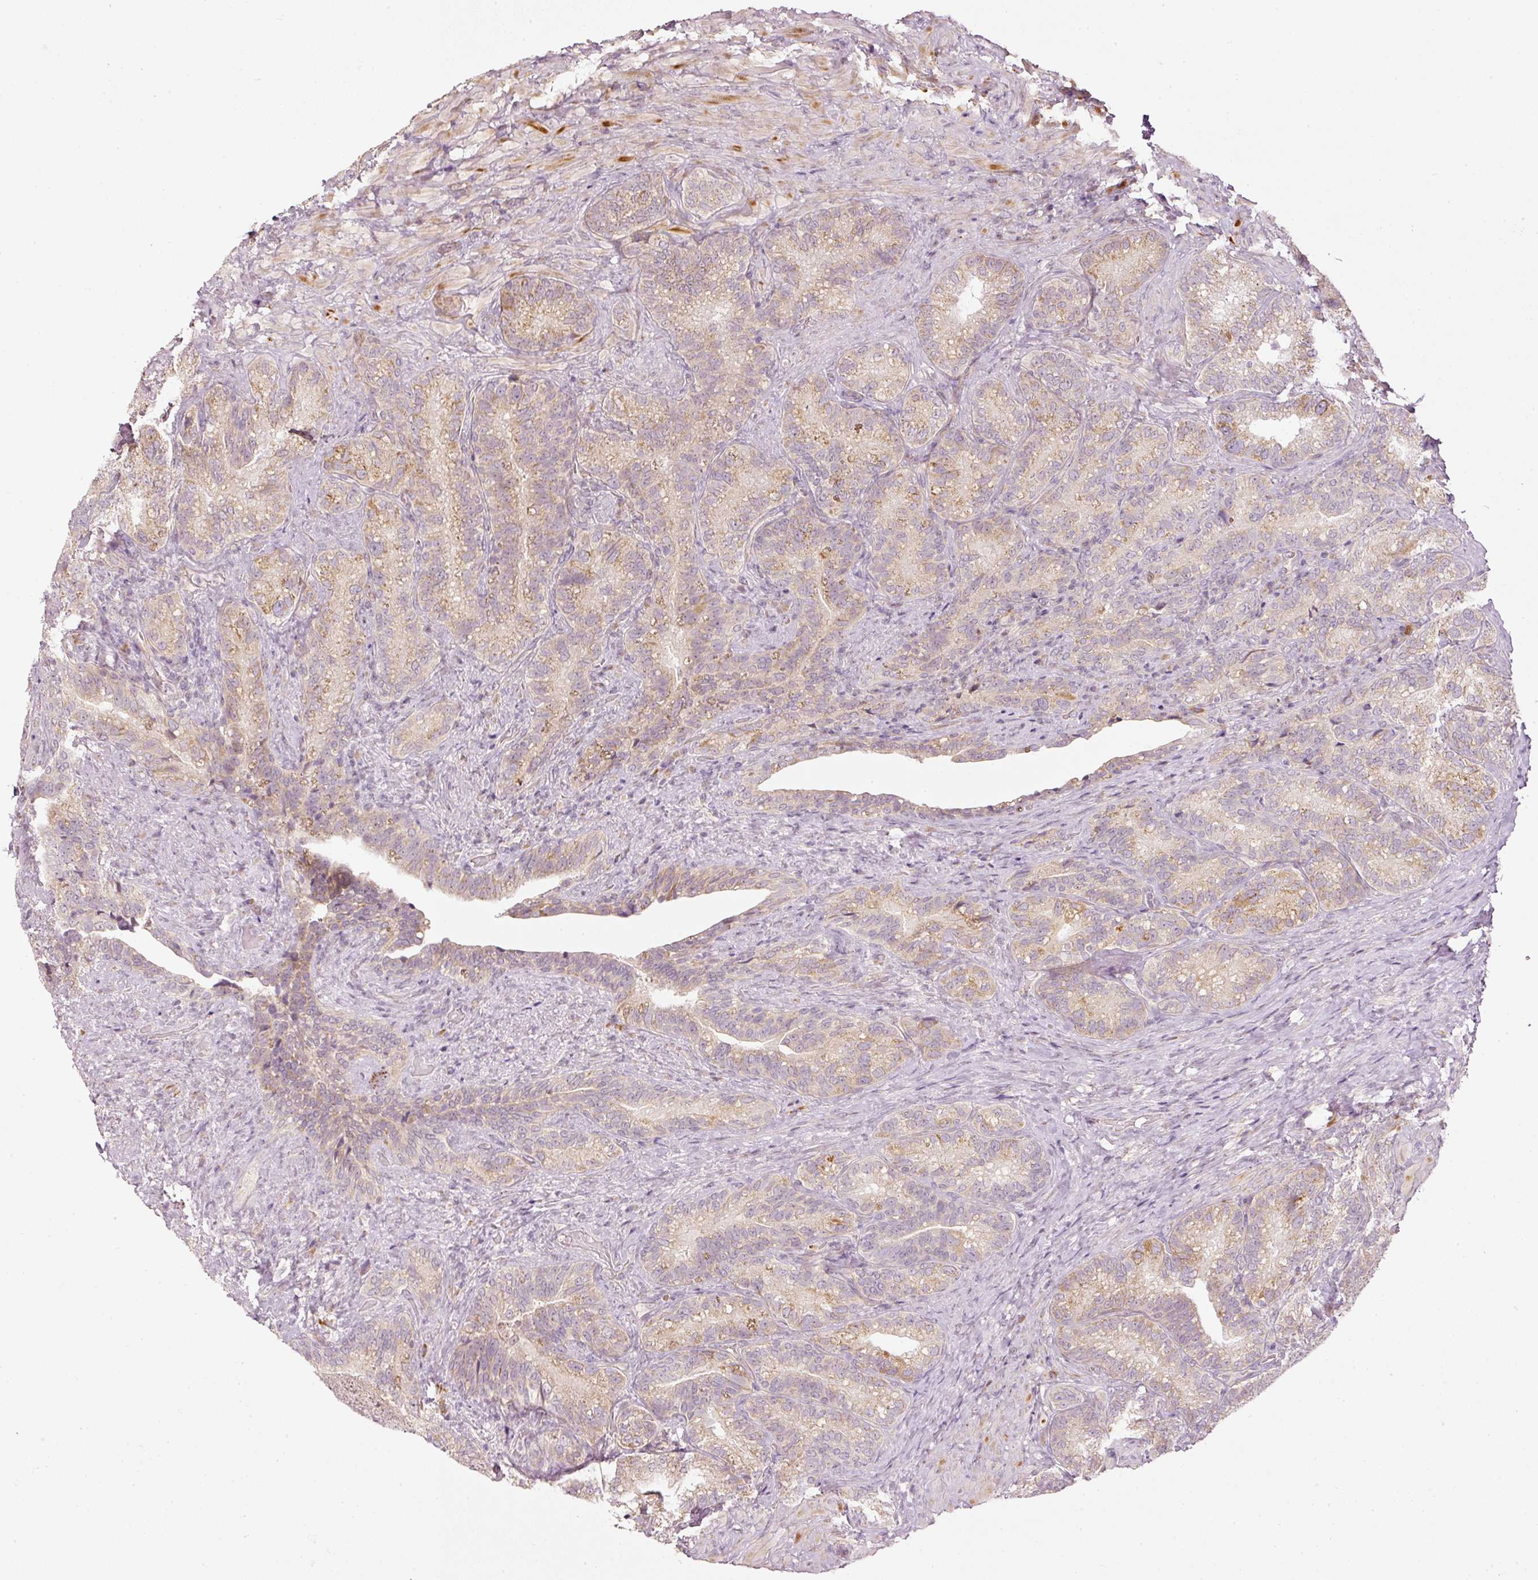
{"staining": {"intensity": "weak", "quantity": "25%-75%", "location": "cytoplasmic/membranous"}, "tissue": "seminal vesicle", "cell_type": "Glandular cells", "image_type": "normal", "snomed": [{"axis": "morphology", "description": "Normal tissue, NOS"}, {"axis": "topography", "description": "Seminal veicle"}], "caption": "Glandular cells display weak cytoplasmic/membranous expression in about 25%-75% of cells in unremarkable seminal vesicle.", "gene": "CDC20B", "patient": {"sex": "male", "age": 68}}